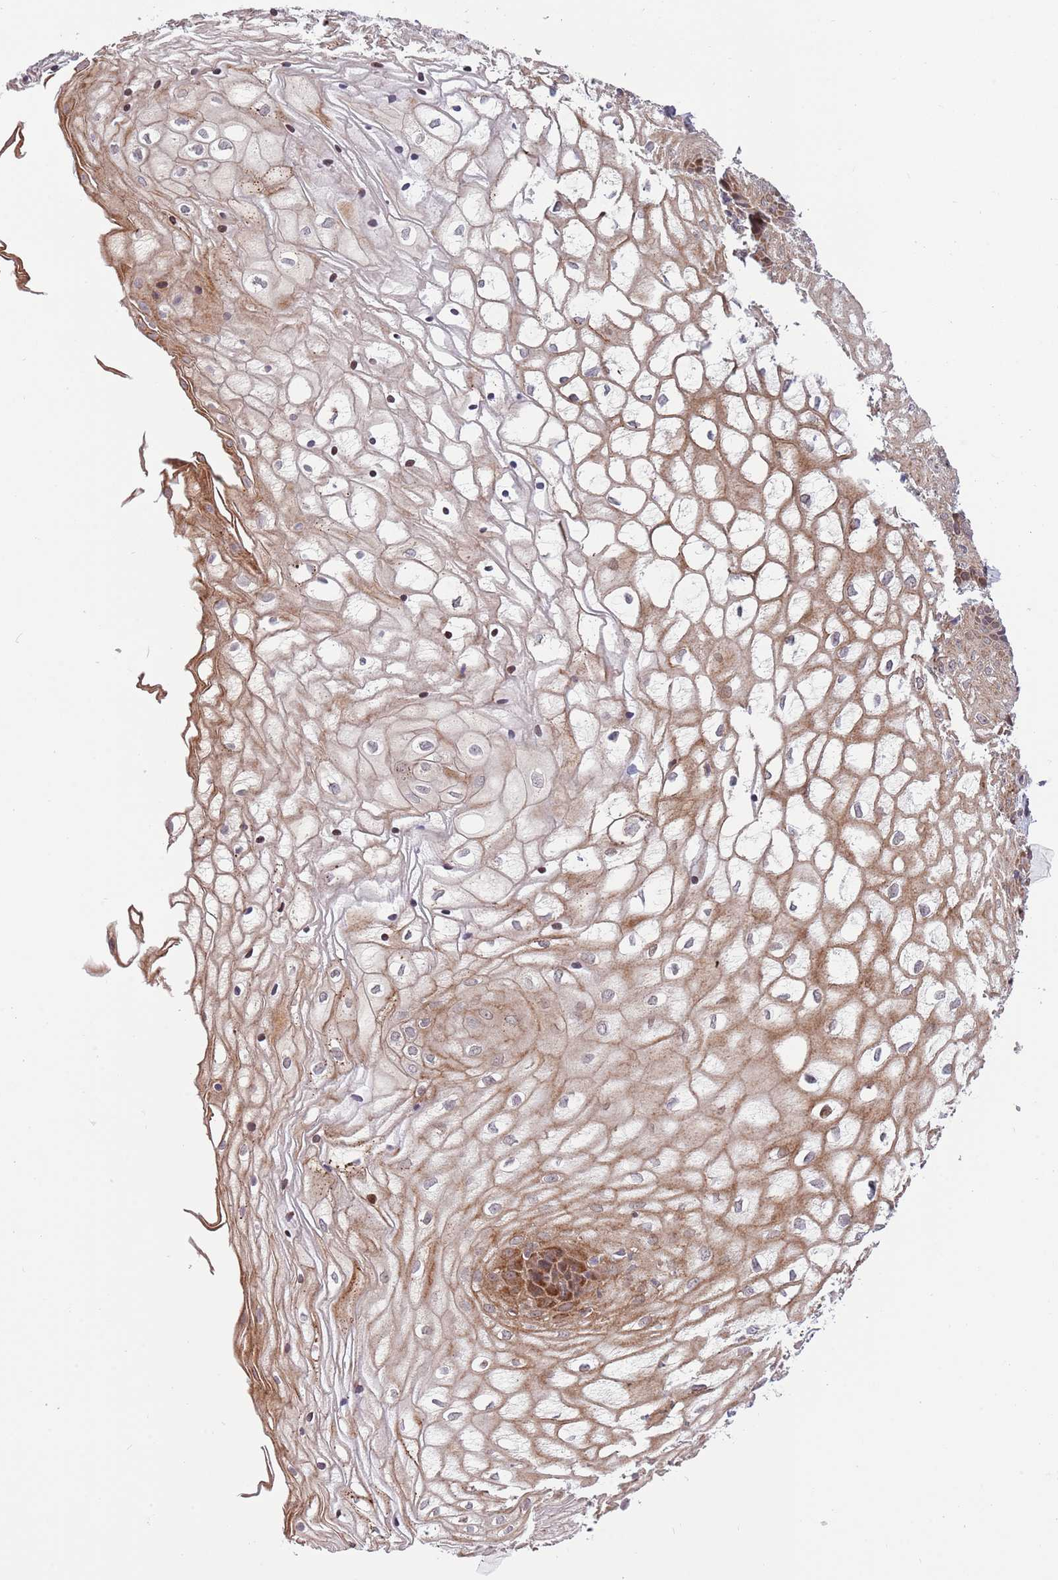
{"staining": {"intensity": "moderate", "quantity": ">75%", "location": "cytoplasmic/membranous"}, "tissue": "vagina", "cell_type": "Squamous epithelial cells", "image_type": "normal", "snomed": [{"axis": "morphology", "description": "Normal tissue, NOS"}, {"axis": "topography", "description": "Vagina"}], "caption": "The image displays a brown stain indicating the presence of a protein in the cytoplasmic/membranous of squamous epithelial cells in vagina. Nuclei are stained in blue.", "gene": "NT5DC4", "patient": {"sex": "female", "age": 34}}